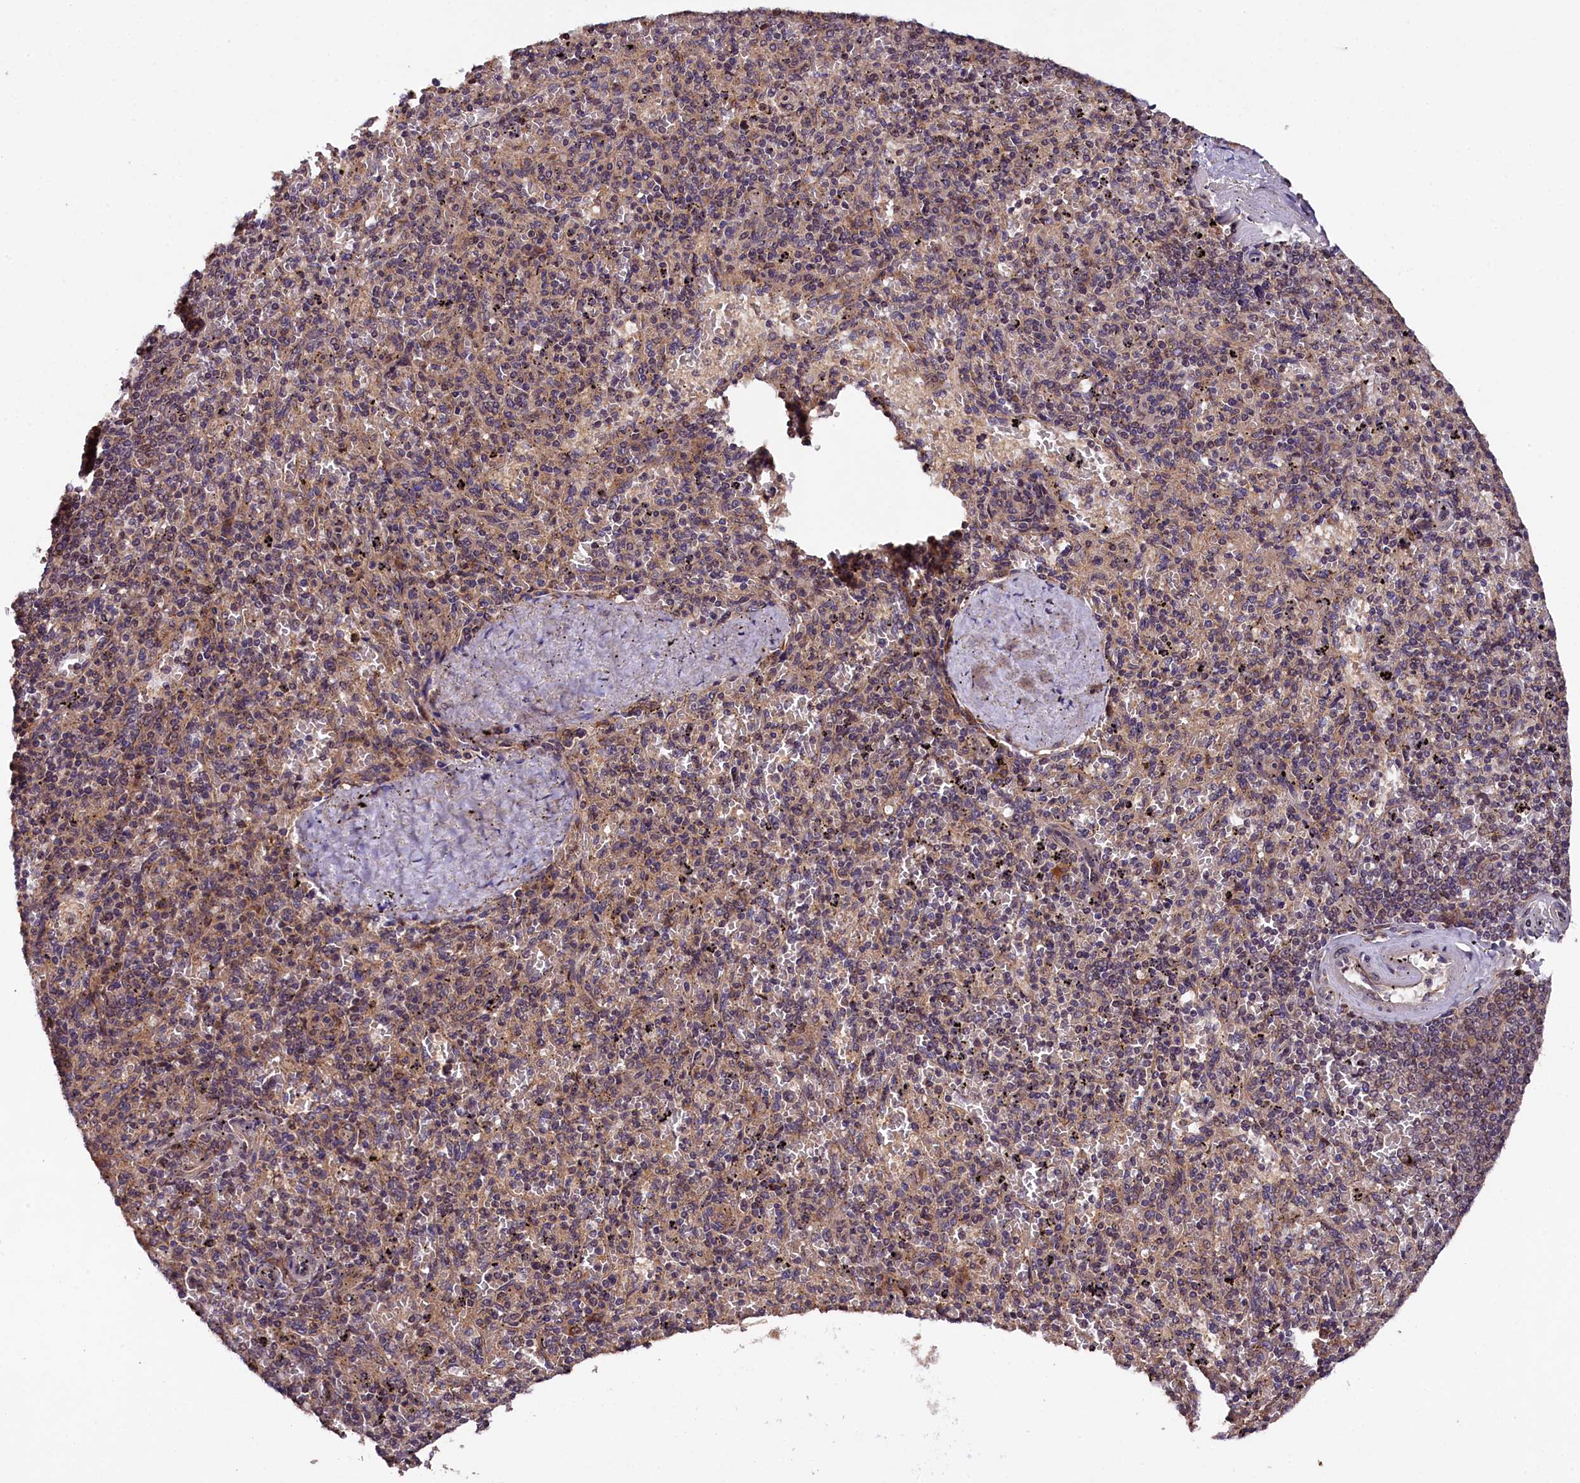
{"staining": {"intensity": "weak", "quantity": "25%-75%", "location": "cytoplasmic/membranous"}, "tissue": "spleen", "cell_type": "Cells in red pulp", "image_type": "normal", "snomed": [{"axis": "morphology", "description": "Normal tissue, NOS"}, {"axis": "topography", "description": "Spleen"}], "caption": "Unremarkable spleen reveals weak cytoplasmic/membranous expression in about 25%-75% of cells in red pulp, visualized by immunohistochemistry. The staining is performed using DAB brown chromogen to label protein expression. The nuclei are counter-stained blue using hematoxylin.", "gene": "DOHH", "patient": {"sex": "male", "age": 82}}